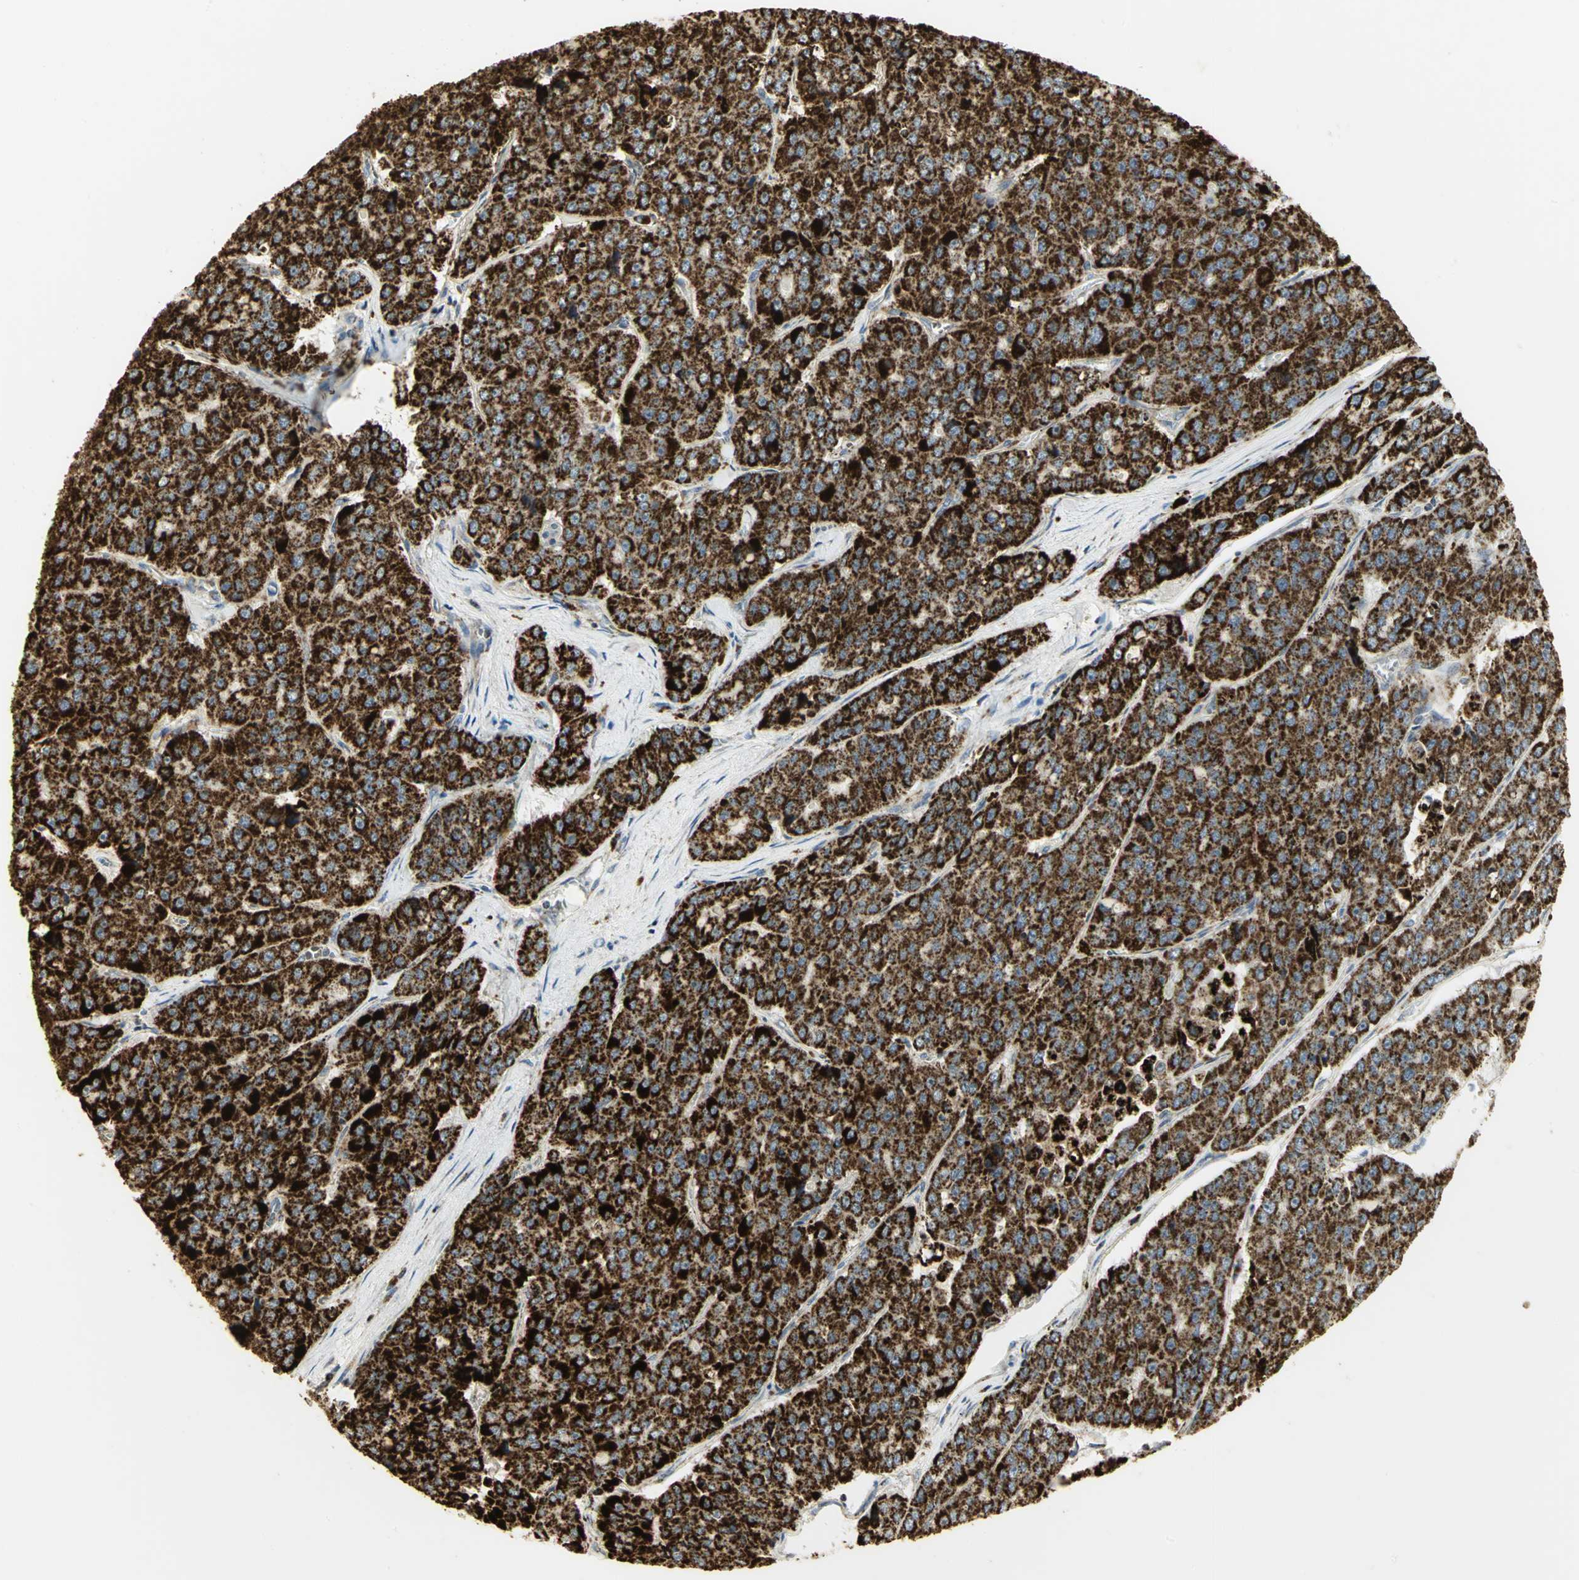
{"staining": {"intensity": "strong", "quantity": ">75%", "location": "cytoplasmic/membranous"}, "tissue": "pancreatic cancer", "cell_type": "Tumor cells", "image_type": "cancer", "snomed": [{"axis": "morphology", "description": "Adenocarcinoma, NOS"}, {"axis": "topography", "description": "Pancreas"}], "caption": "This image exhibits pancreatic cancer (adenocarcinoma) stained with immunohistochemistry (IHC) to label a protein in brown. The cytoplasmic/membranous of tumor cells show strong positivity for the protein. Nuclei are counter-stained blue.", "gene": "VDAC1", "patient": {"sex": "male", "age": 50}}